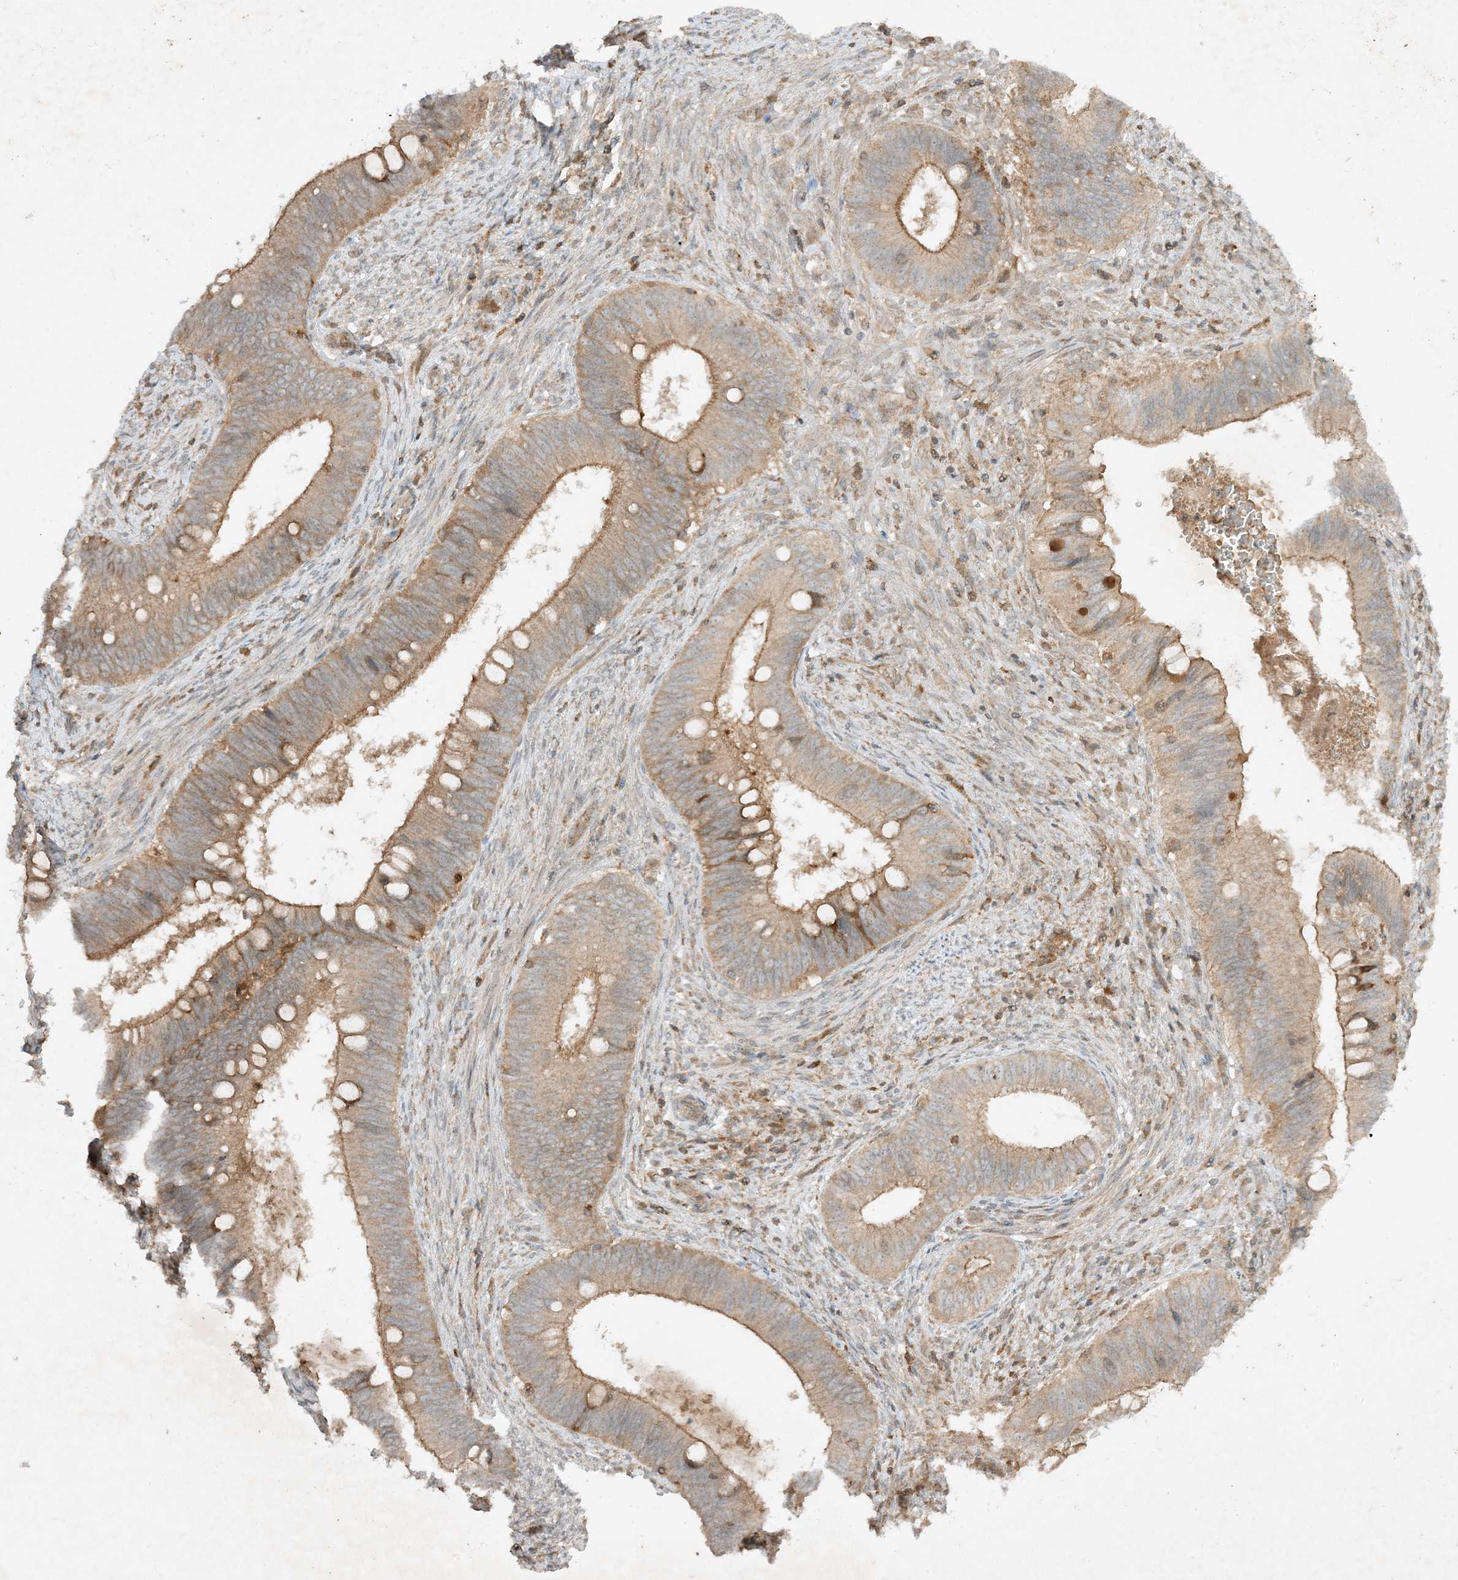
{"staining": {"intensity": "moderate", "quantity": ">75%", "location": "cytoplasmic/membranous"}, "tissue": "cervical cancer", "cell_type": "Tumor cells", "image_type": "cancer", "snomed": [{"axis": "morphology", "description": "Adenocarcinoma, NOS"}, {"axis": "topography", "description": "Cervix"}], "caption": "There is medium levels of moderate cytoplasmic/membranous staining in tumor cells of cervical cancer, as demonstrated by immunohistochemical staining (brown color).", "gene": "XRN1", "patient": {"sex": "female", "age": 42}}